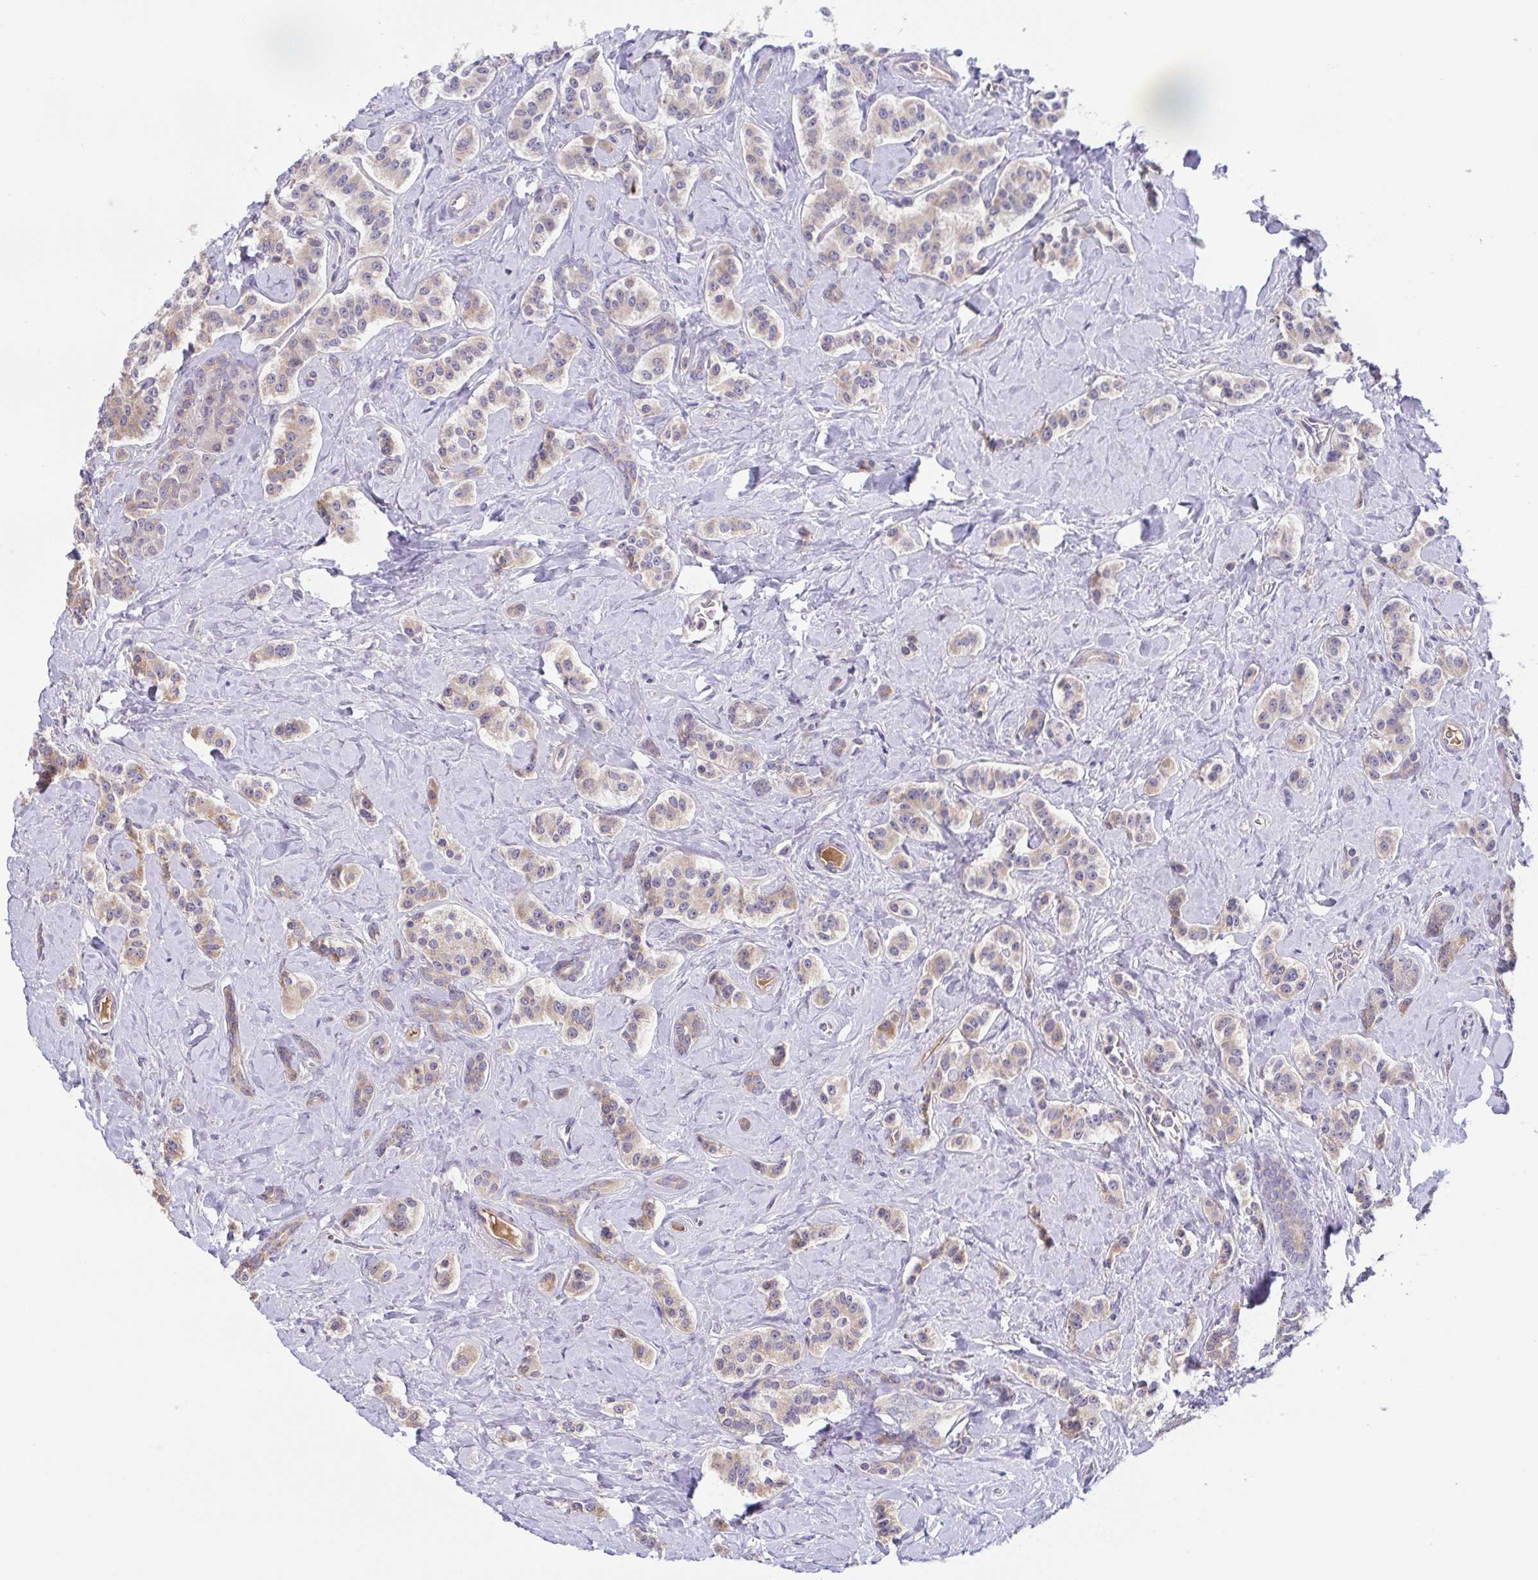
{"staining": {"intensity": "weak", "quantity": ">75%", "location": "cytoplasmic/membranous"}, "tissue": "carcinoid", "cell_type": "Tumor cells", "image_type": "cancer", "snomed": [{"axis": "morphology", "description": "Normal tissue, NOS"}, {"axis": "morphology", "description": "Carcinoid, malignant, NOS"}, {"axis": "topography", "description": "Pancreas"}], "caption": "Tumor cells demonstrate weak cytoplasmic/membranous expression in about >75% of cells in carcinoid. (Stains: DAB in brown, nuclei in blue, Microscopy: brightfield microscopy at high magnification).", "gene": "OSBPL7", "patient": {"sex": "male", "age": 36}}